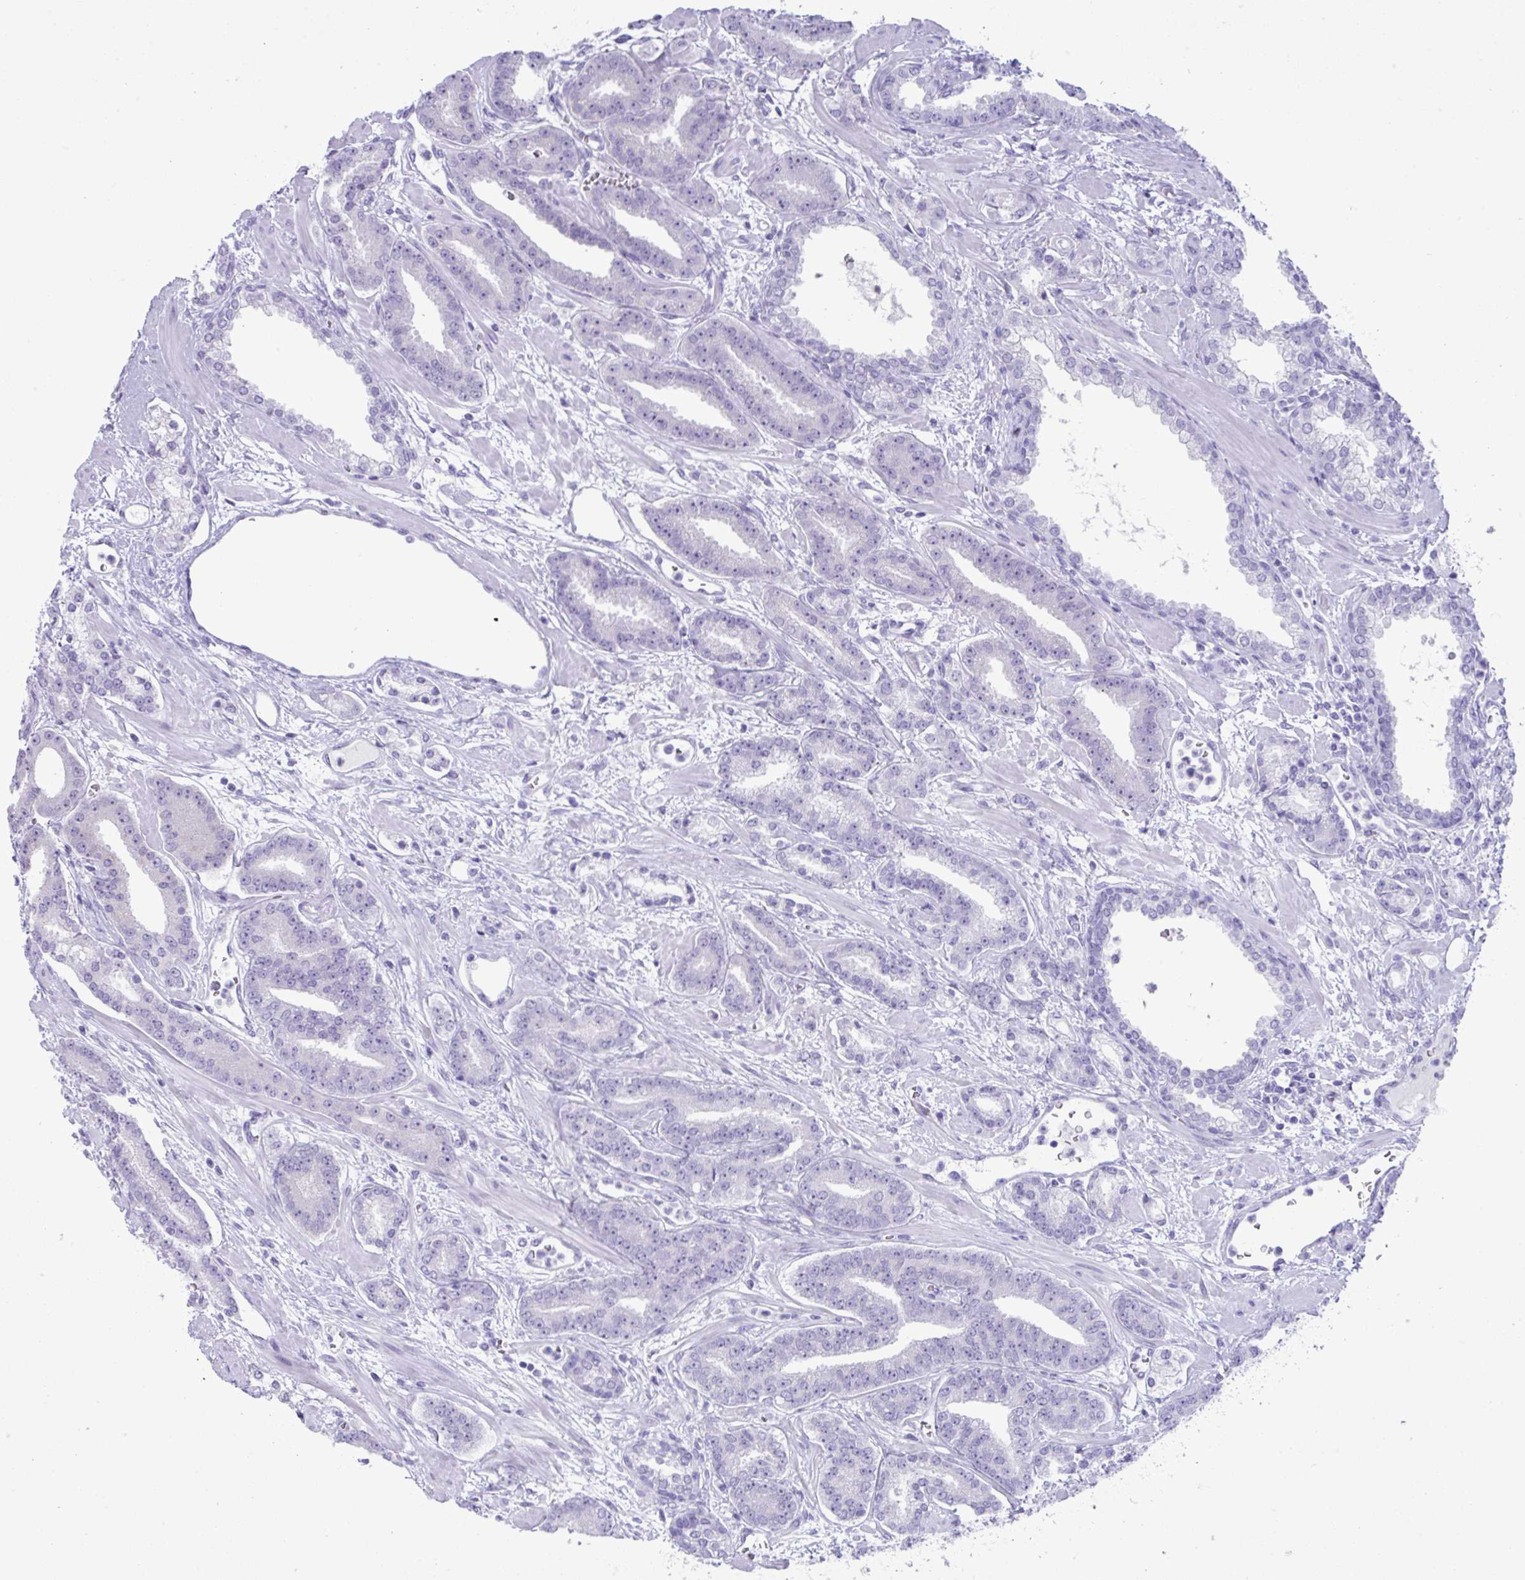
{"staining": {"intensity": "negative", "quantity": "none", "location": "none"}, "tissue": "prostate cancer", "cell_type": "Tumor cells", "image_type": "cancer", "snomed": [{"axis": "morphology", "description": "Adenocarcinoma, High grade"}, {"axis": "topography", "description": "Prostate"}], "caption": "Immunohistochemistry (IHC) of human prostate cancer exhibits no staining in tumor cells.", "gene": "PSCA", "patient": {"sex": "male", "age": 60}}